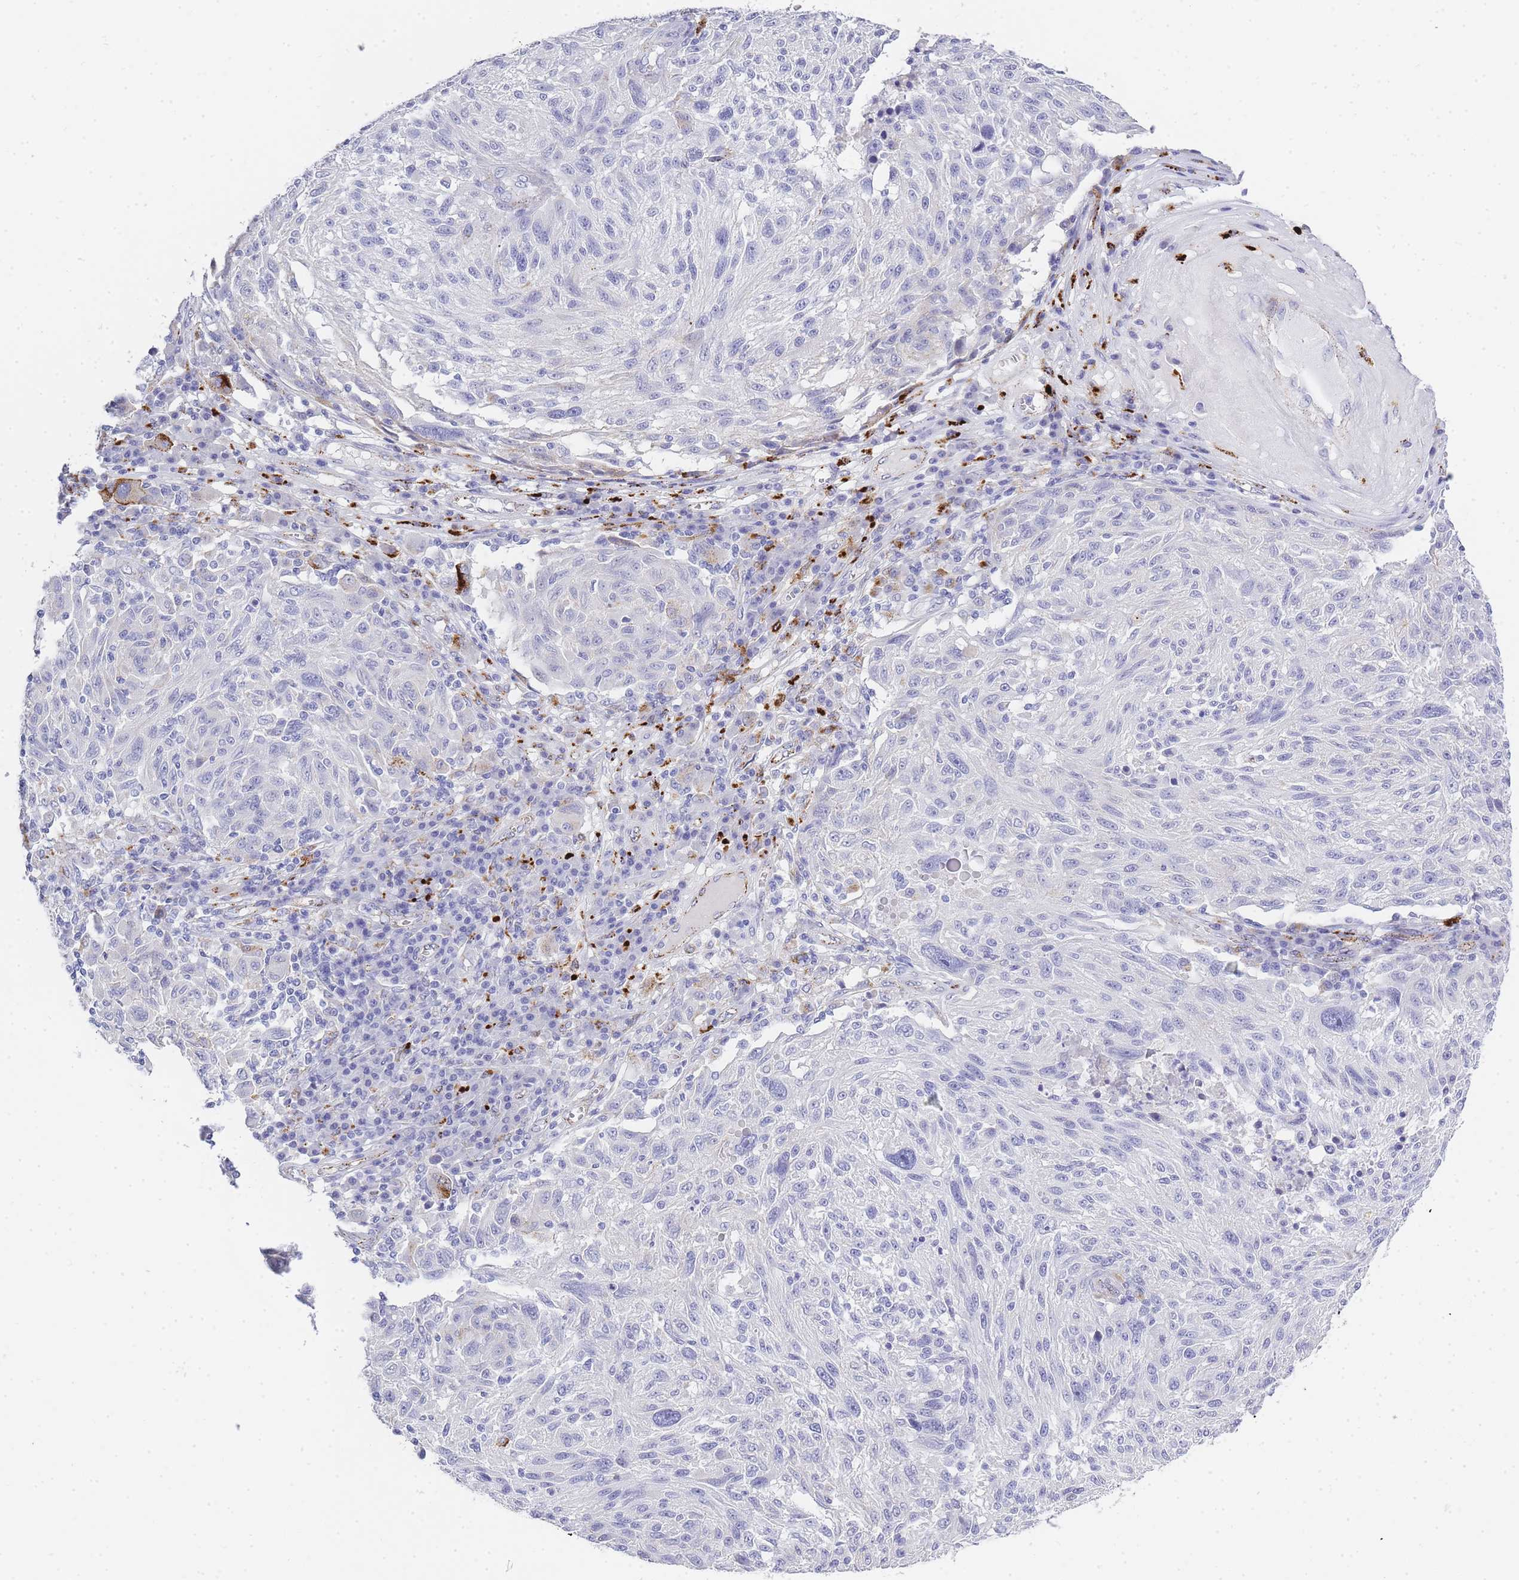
{"staining": {"intensity": "moderate", "quantity": "<25%", "location": "cytoplasmic/membranous"}, "tissue": "melanoma", "cell_type": "Tumor cells", "image_type": "cancer", "snomed": [{"axis": "morphology", "description": "Malignant melanoma, NOS"}, {"axis": "topography", "description": "Skin"}], "caption": "Approximately <25% of tumor cells in human malignant melanoma display moderate cytoplasmic/membranous protein positivity as visualized by brown immunohistochemical staining.", "gene": "RHO", "patient": {"sex": "male", "age": 53}}